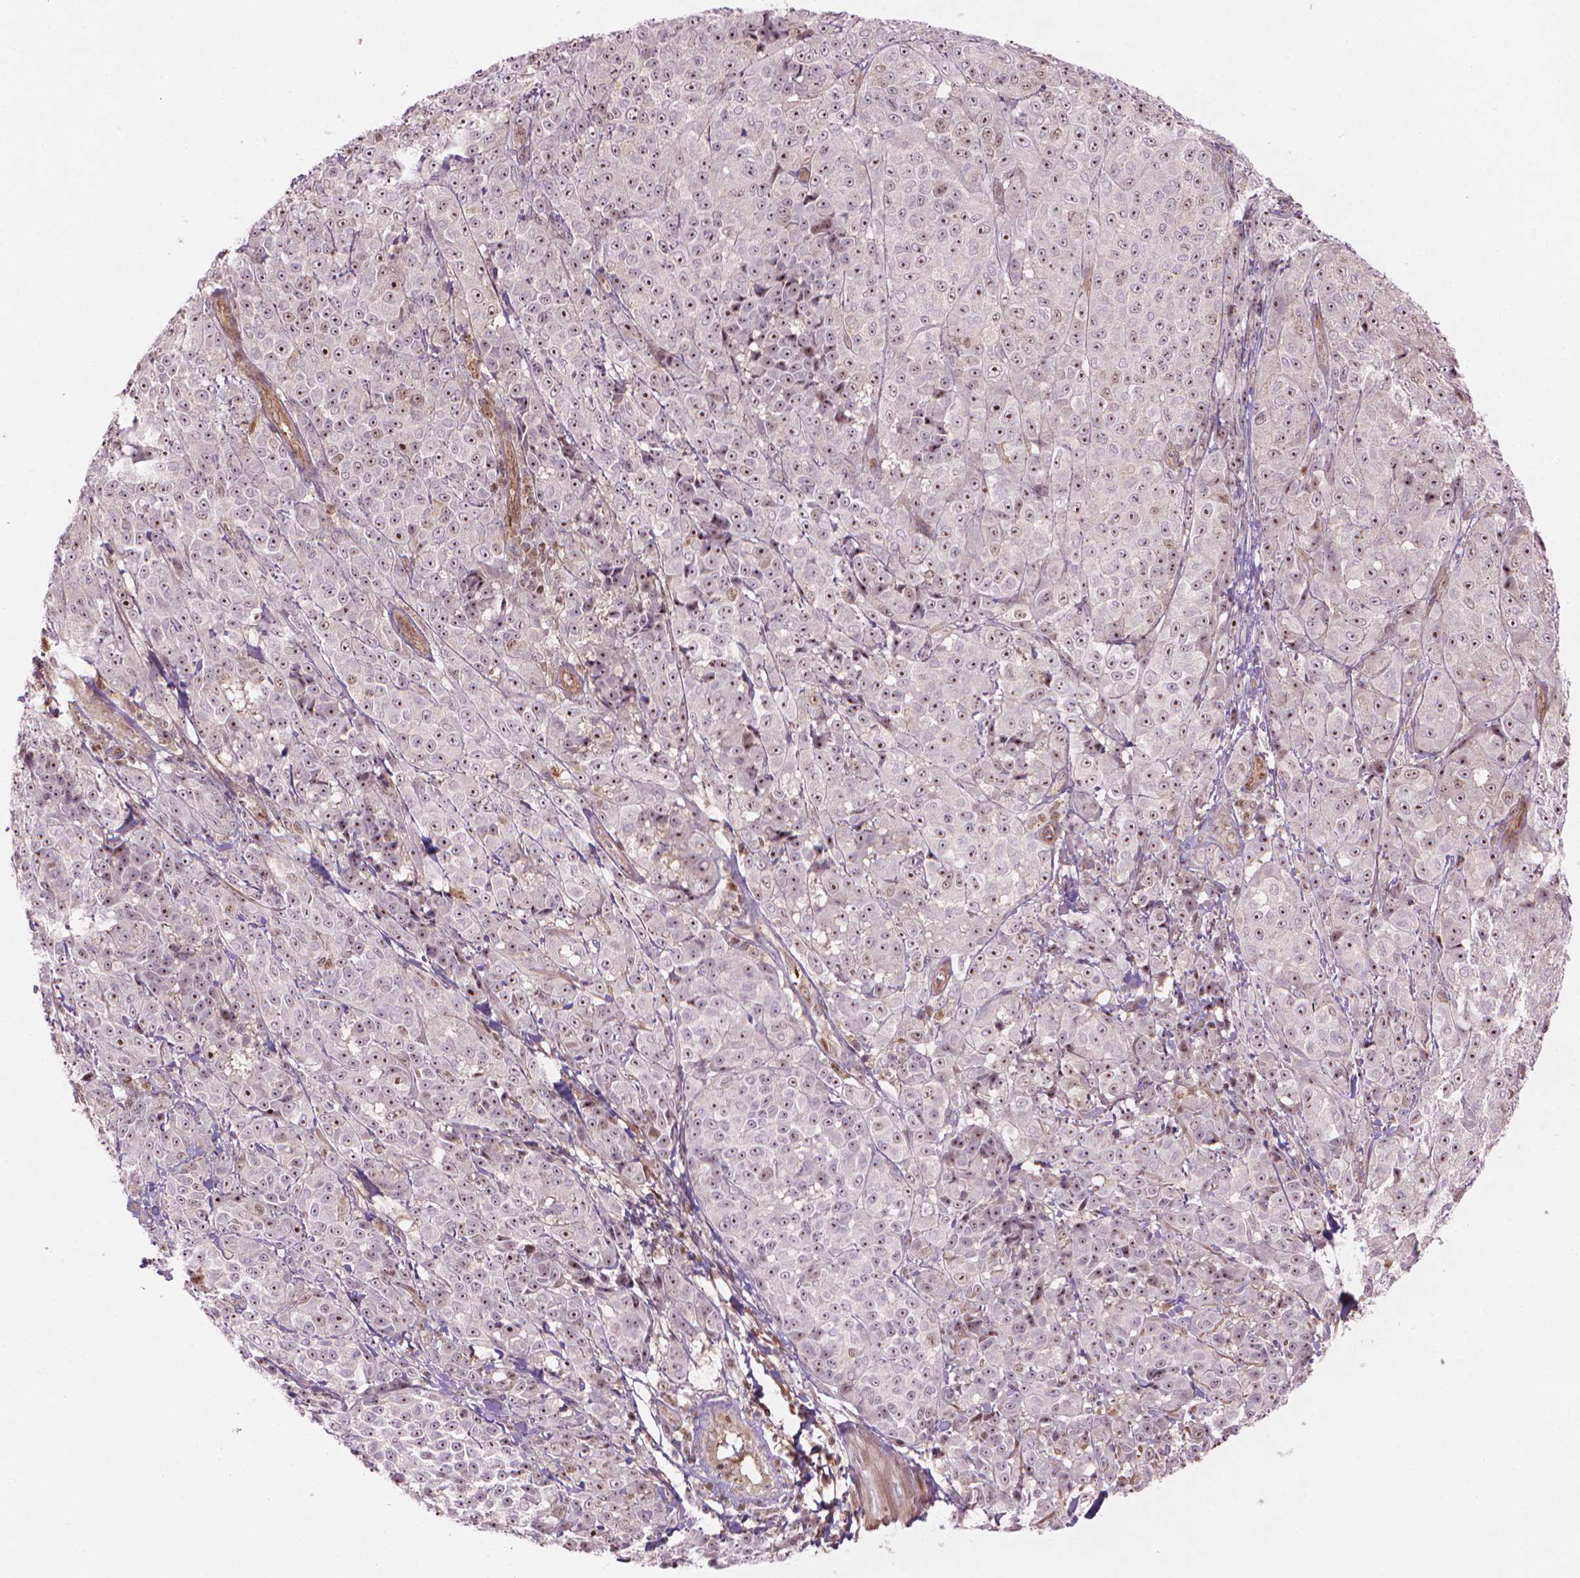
{"staining": {"intensity": "moderate", "quantity": "25%-75%", "location": "nuclear"}, "tissue": "melanoma", "cell_type": "Tumor cells", "image_type": "cancer", "snomed": [{"axis": "morphology", "description": "Malignant melanoma, NOS"}, {"axis": "topography", "description": "Skin"}], "caption": "High-magnification brightfield microscopy of melanoma stained with DAB (3,3'-diaminobenzidine) (brown) and counterstained with hematoxylin (blue). tumor cells exhibit moderate nuclear positivity is appreciated in about25%-75% of cells.", "gene": "SMC2", "patient": {"sex": "male", "age": 89}}